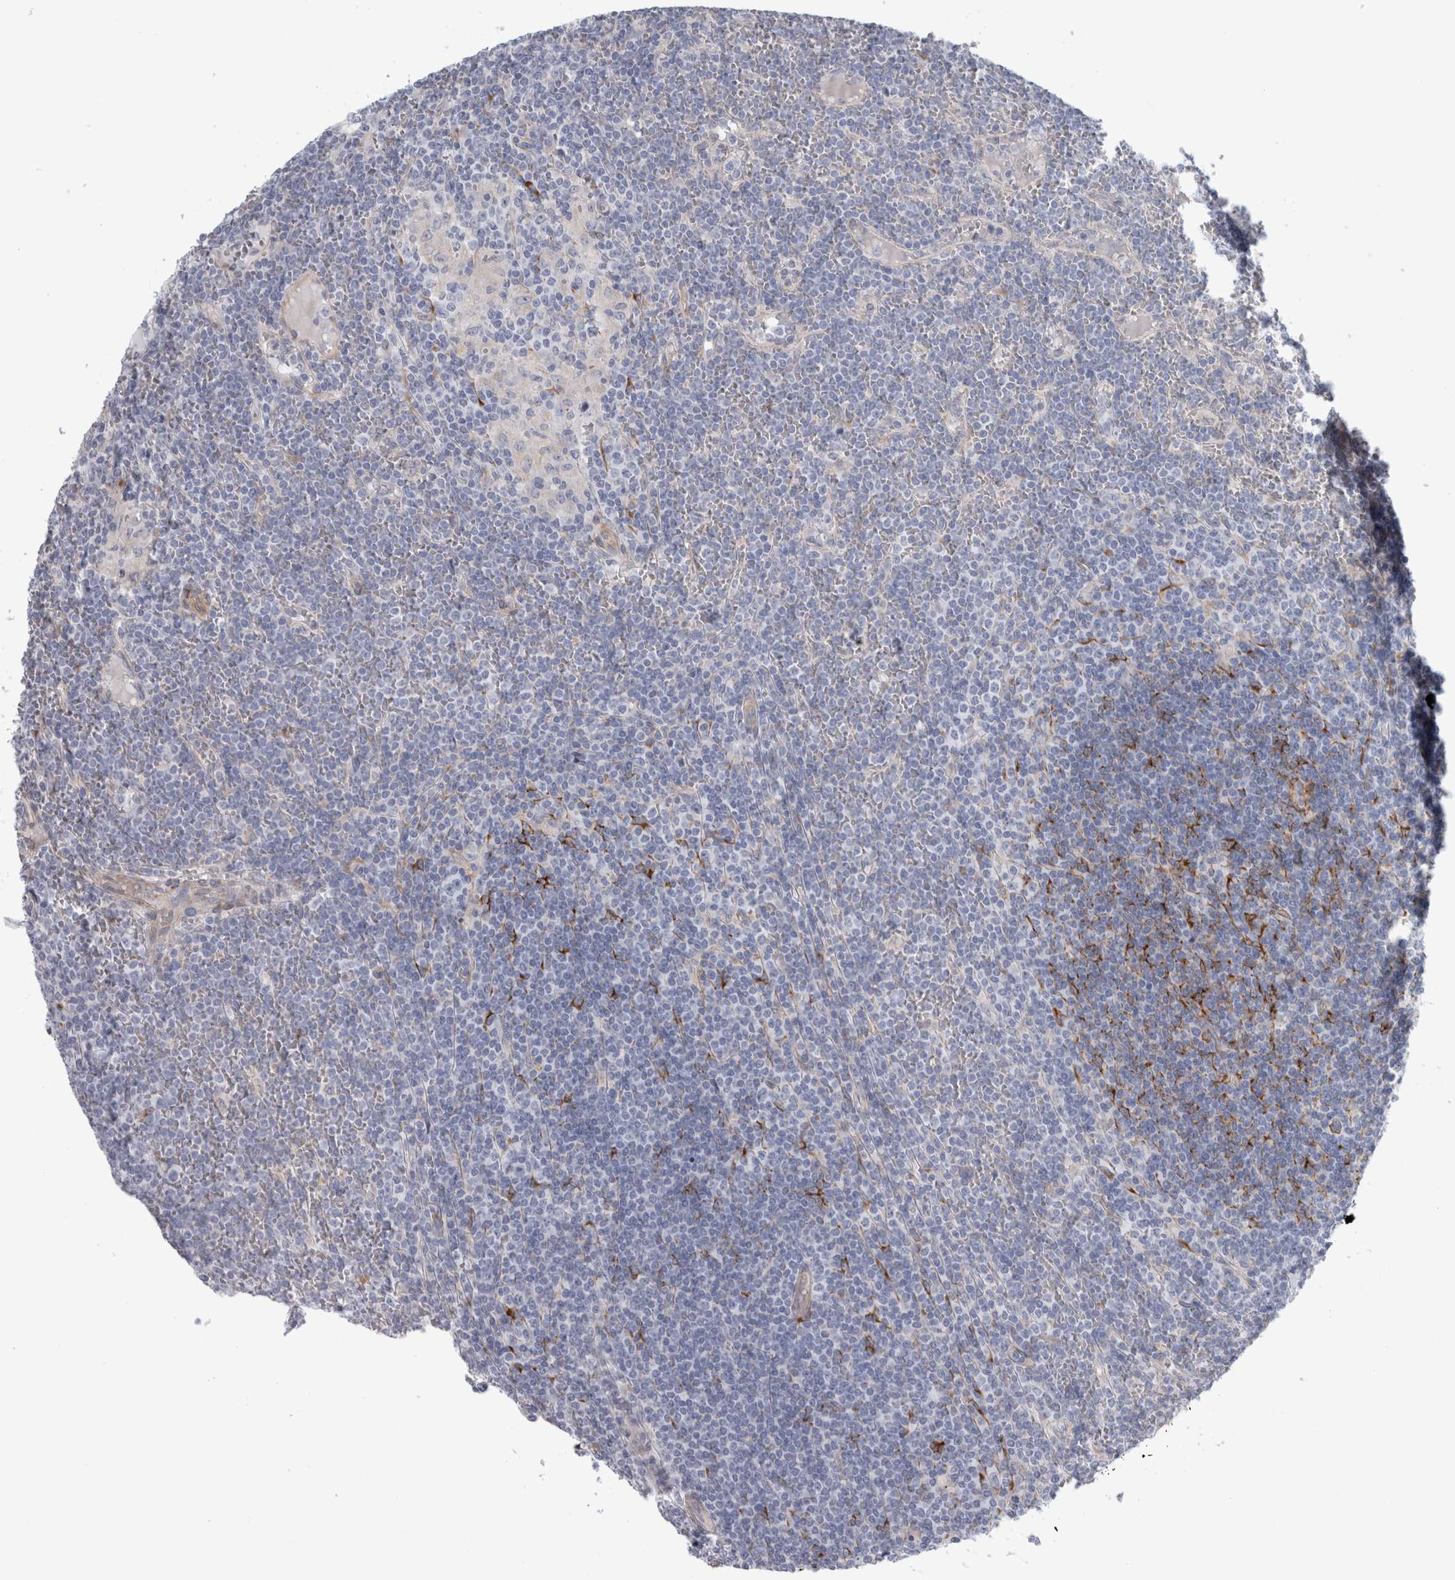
{"staining": {"intensity": "negative", "quantity": "none", "location": "none"}, "tissue": "lymphoma", "cell_type": "Tumor cells", "image_type": "cancer", "snomed": [{"axis": "morphology", "description": "Malignant lymphoma, non-Hodgkin's type, Low grade"}, {"axis": "topography", "description": "Spleen"}], "caption": "Tumor cells are negative for brown protein staining in lymphoma.", "gene": "B3GNT3", "patient": {"sex": "female", "age": 19}}